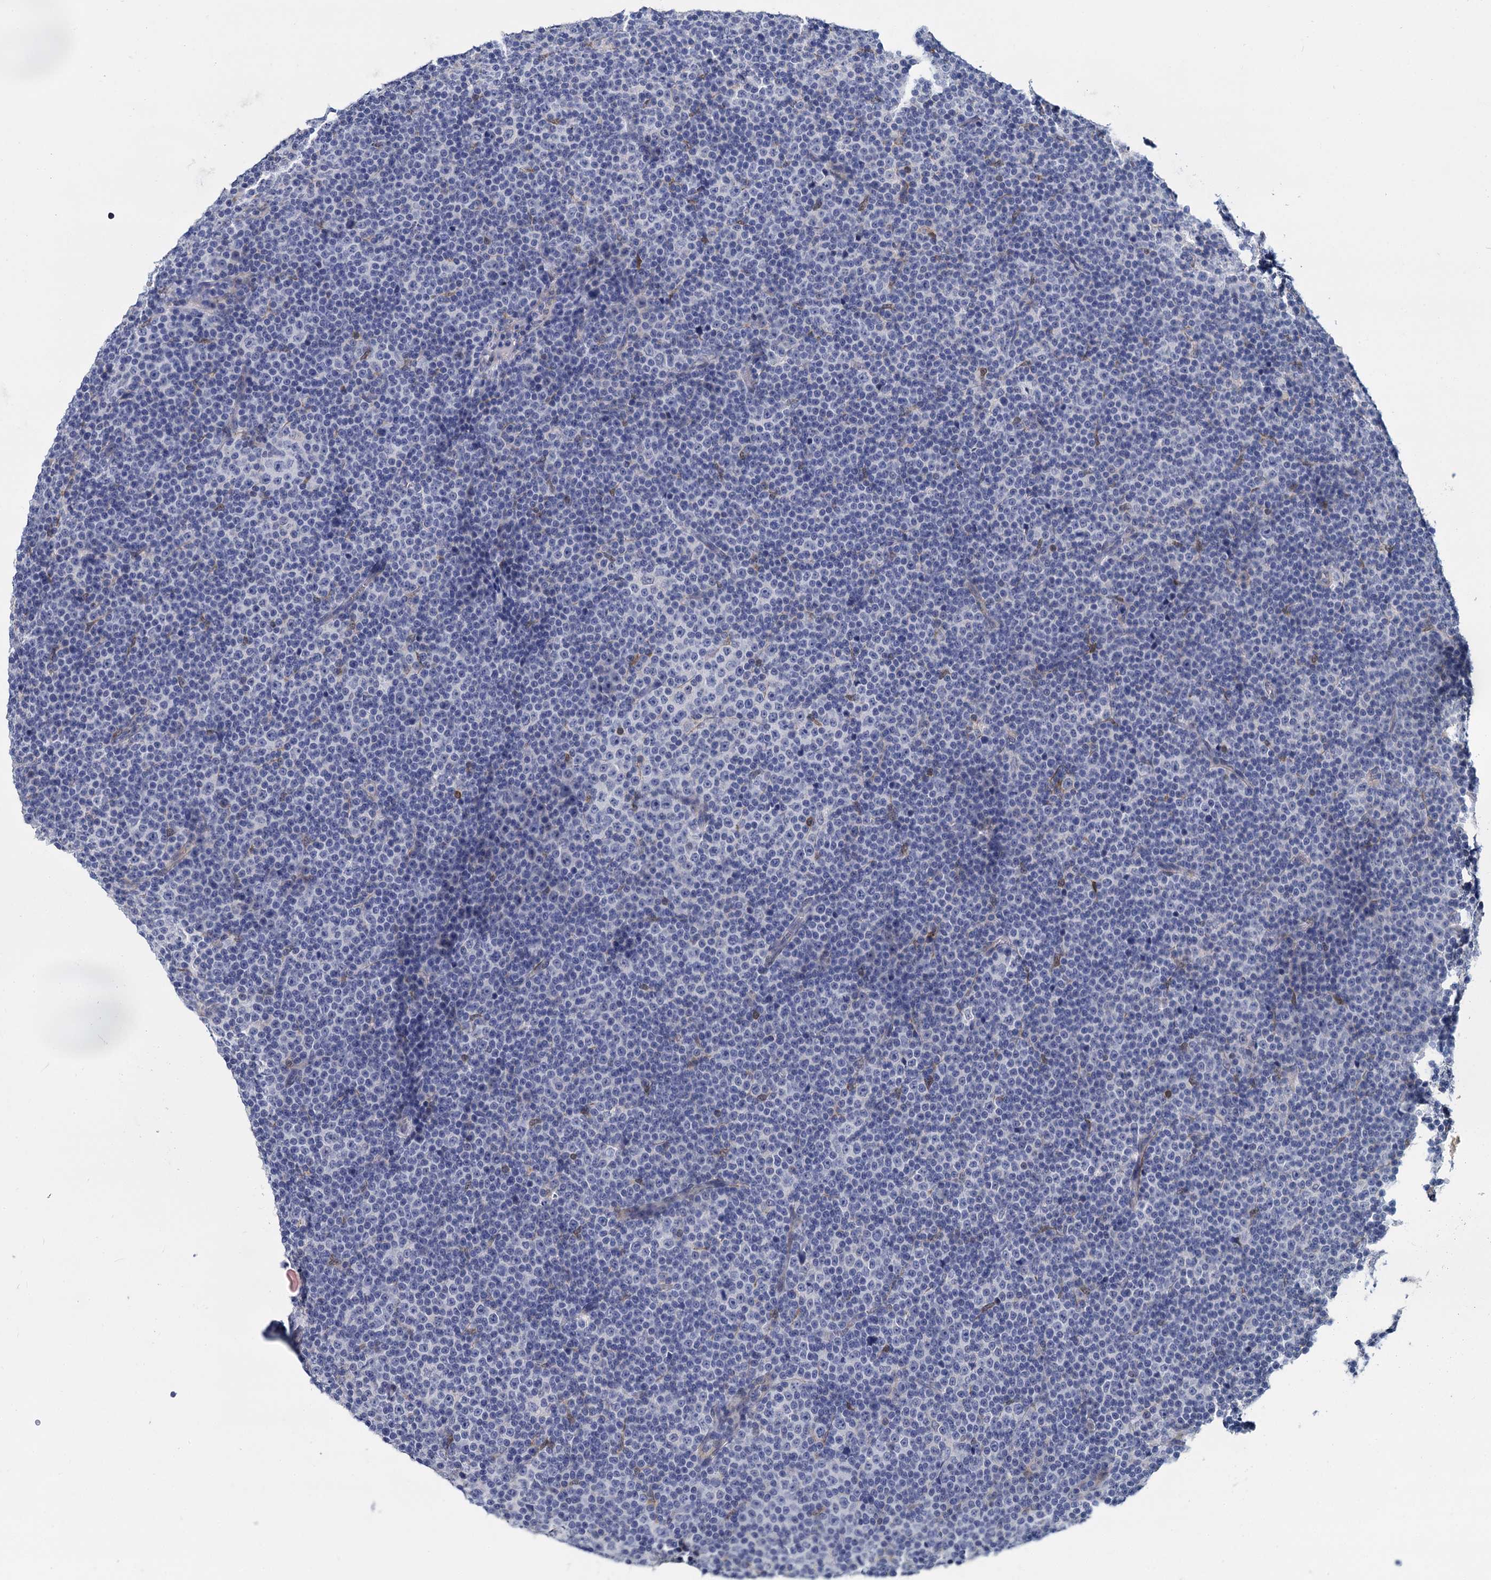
{"staining": {"intensity": "negative", "quantity": "none", "location": "none"}, "tissue": "lymphoma", "cell_type": "Tumor cells", "image_type": "cancer", "snomed": [{"axis": "morphology", "description": "Malignant lymphoma, non-Hodgkin's type, Low grade"}, {"axis": "topography", "description": "Lymph node"}], "caption": "DAB (3,3'-diaminobenzidine) immunohistochemical staining of human lymphoma exhibits no significant positivity in tumor cells. (Brightfield microscopy of DAB (3,3'-diaminobenzidine) immunohistochemistry at high magnification).", "gene": "GSTM3", "patient": {"sex": "female", "age": 67}}